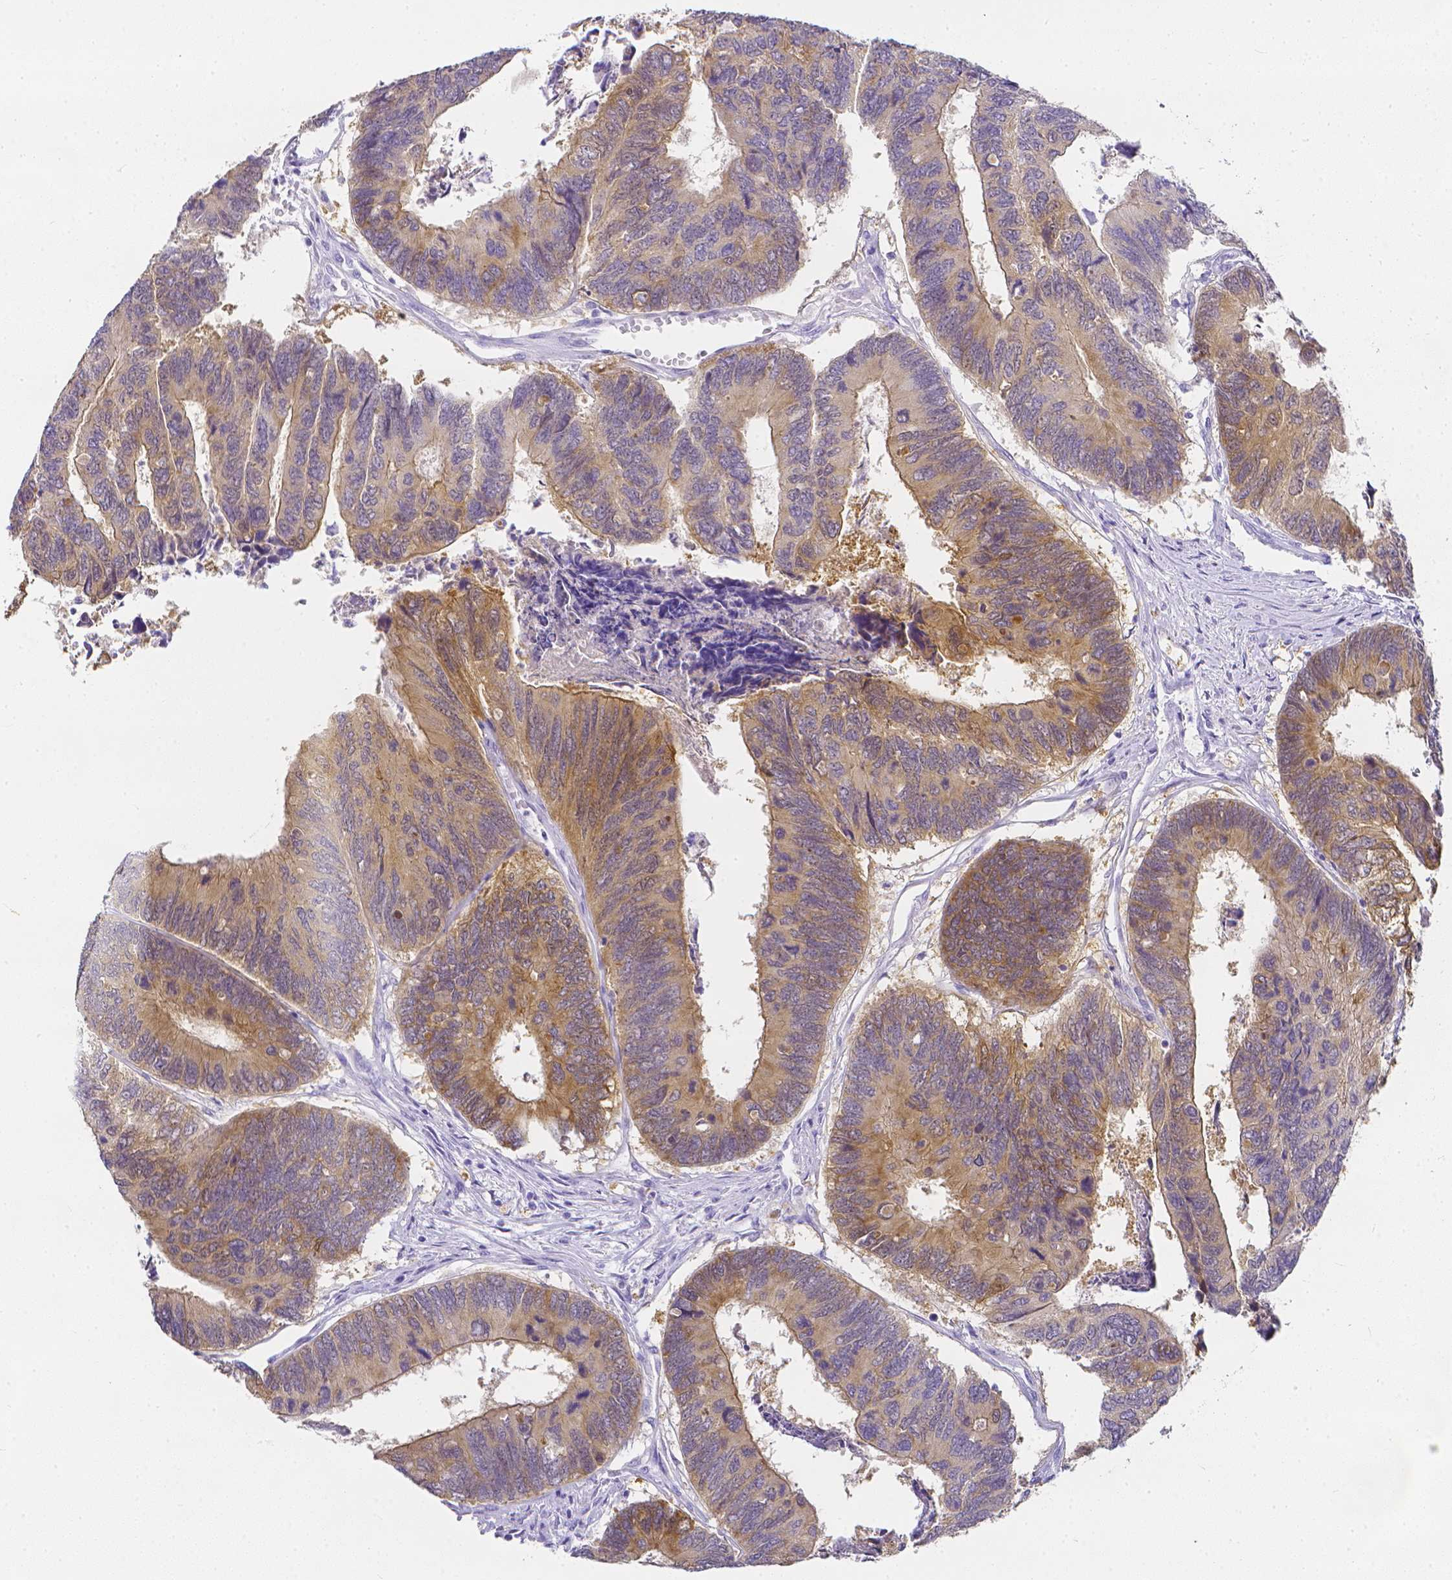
{"staining": {"intensity": "moderate", "quantity": "25%-75%", "location": "cytoplasmic/membranous"}, "tissue": "colorectal cancer", "cell_type": "Tumor cells", "image_type": "cancer", "snomed": [{"axis": "morphology", "description": "Adenocarcinoma, NOS"}, {"axis": "topography", "description": "Colon"}], "caption": "Protein expression analysis of colorectal adenocarcinoma demonstrates moderate cytoplasmic/membranous staining in about 25%-75% of tumor cells.", "gene": "LGALS4", "patient": {"sex": "female", "age": 67}}